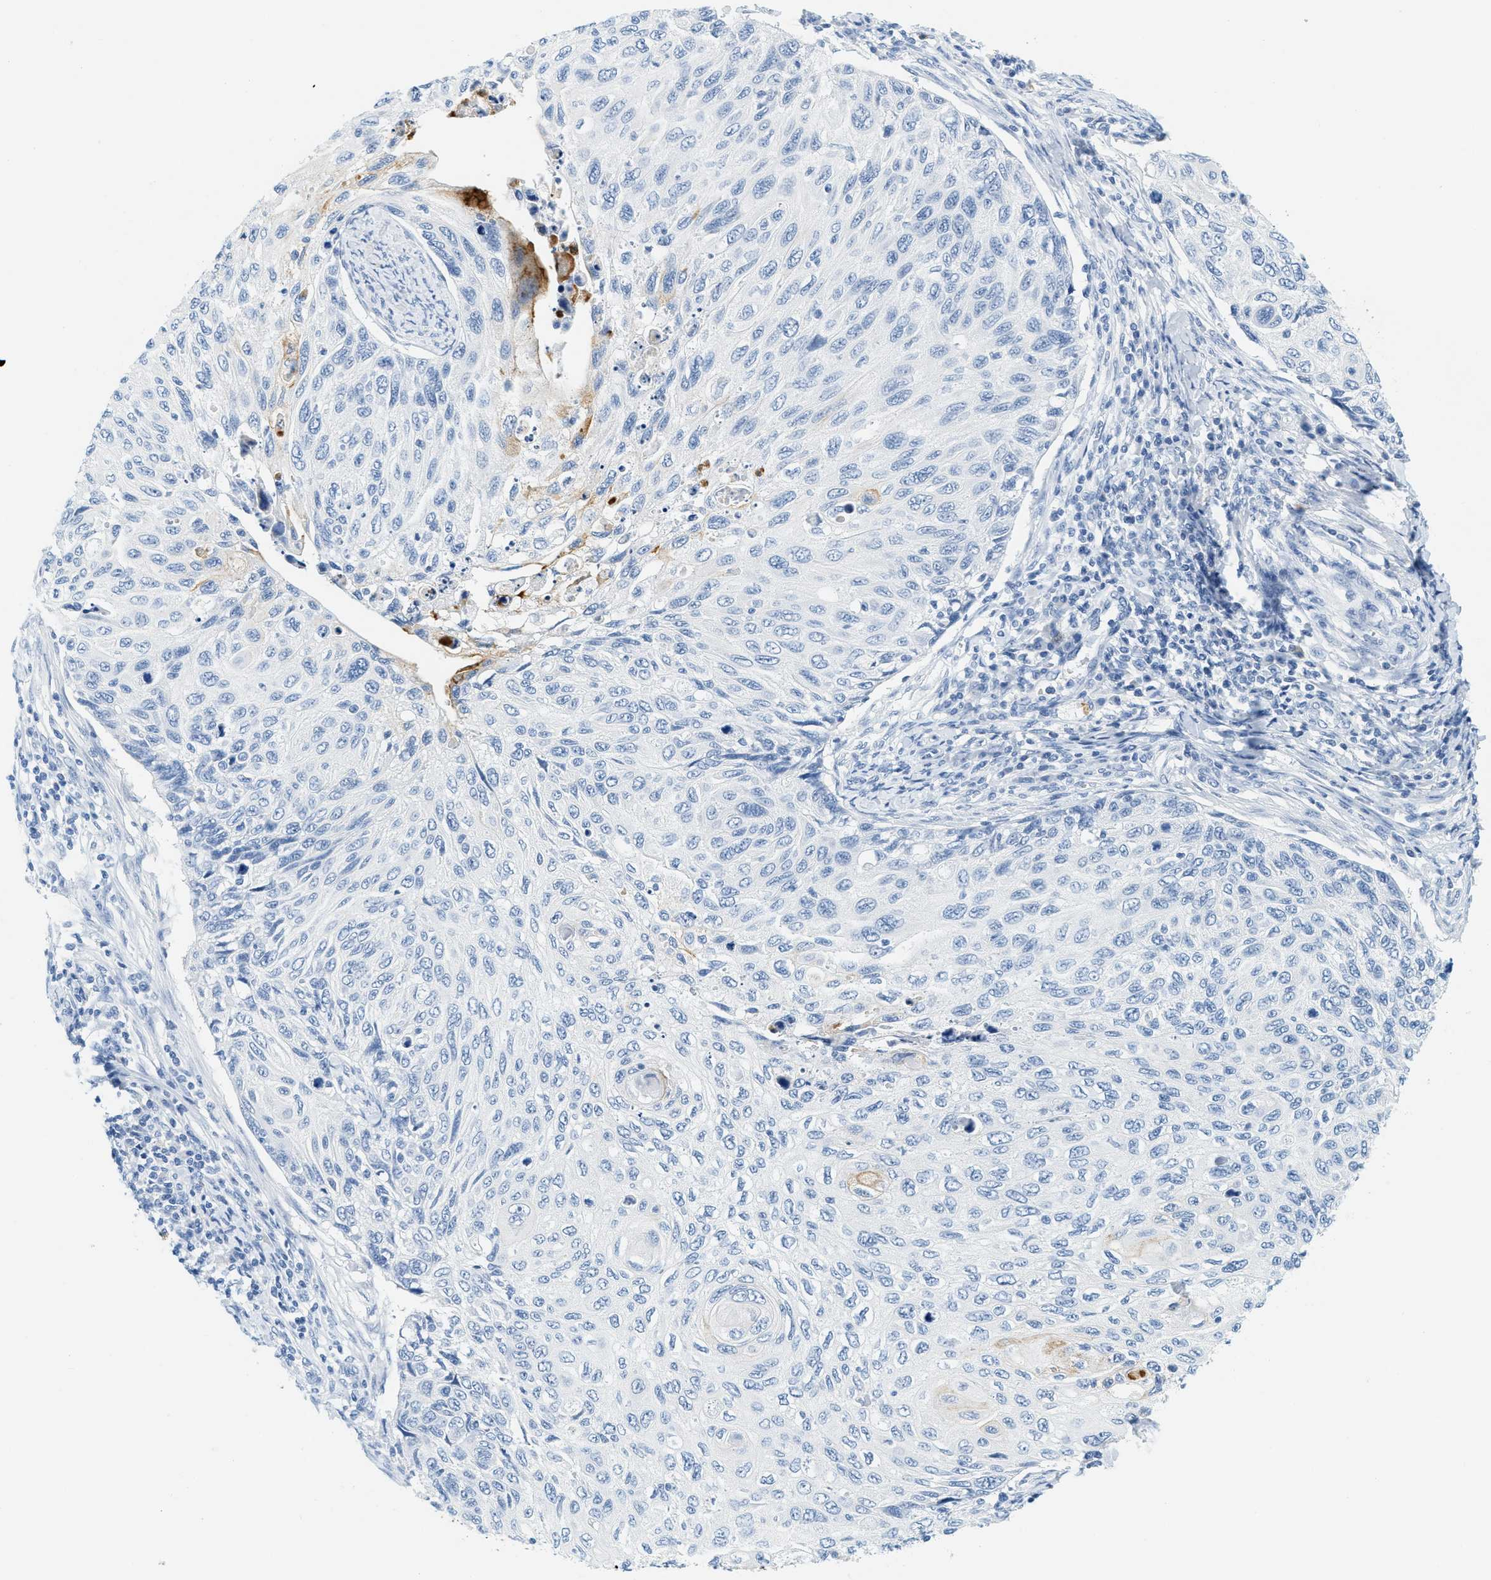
{"staining": {"intensity": "negative", "quantity": "none", "location": "none"}, "tissue": "cervical cancer", "cell_type": "Tumor cells", "image_type": "cancer", "snomed": [{"axis": "morphology", "description": "Squamous cell carcinoma, NOS"}, {"axis": "topography", "description": "Cervix"}], "caption": "IHC photomicrograph of human squamous cell carcinoma (cervical) stained for a protein (brown), which reveals no expression in tumor cells.", "gene": "LCN2", "patient": {"sex": "female", "age": 70}}